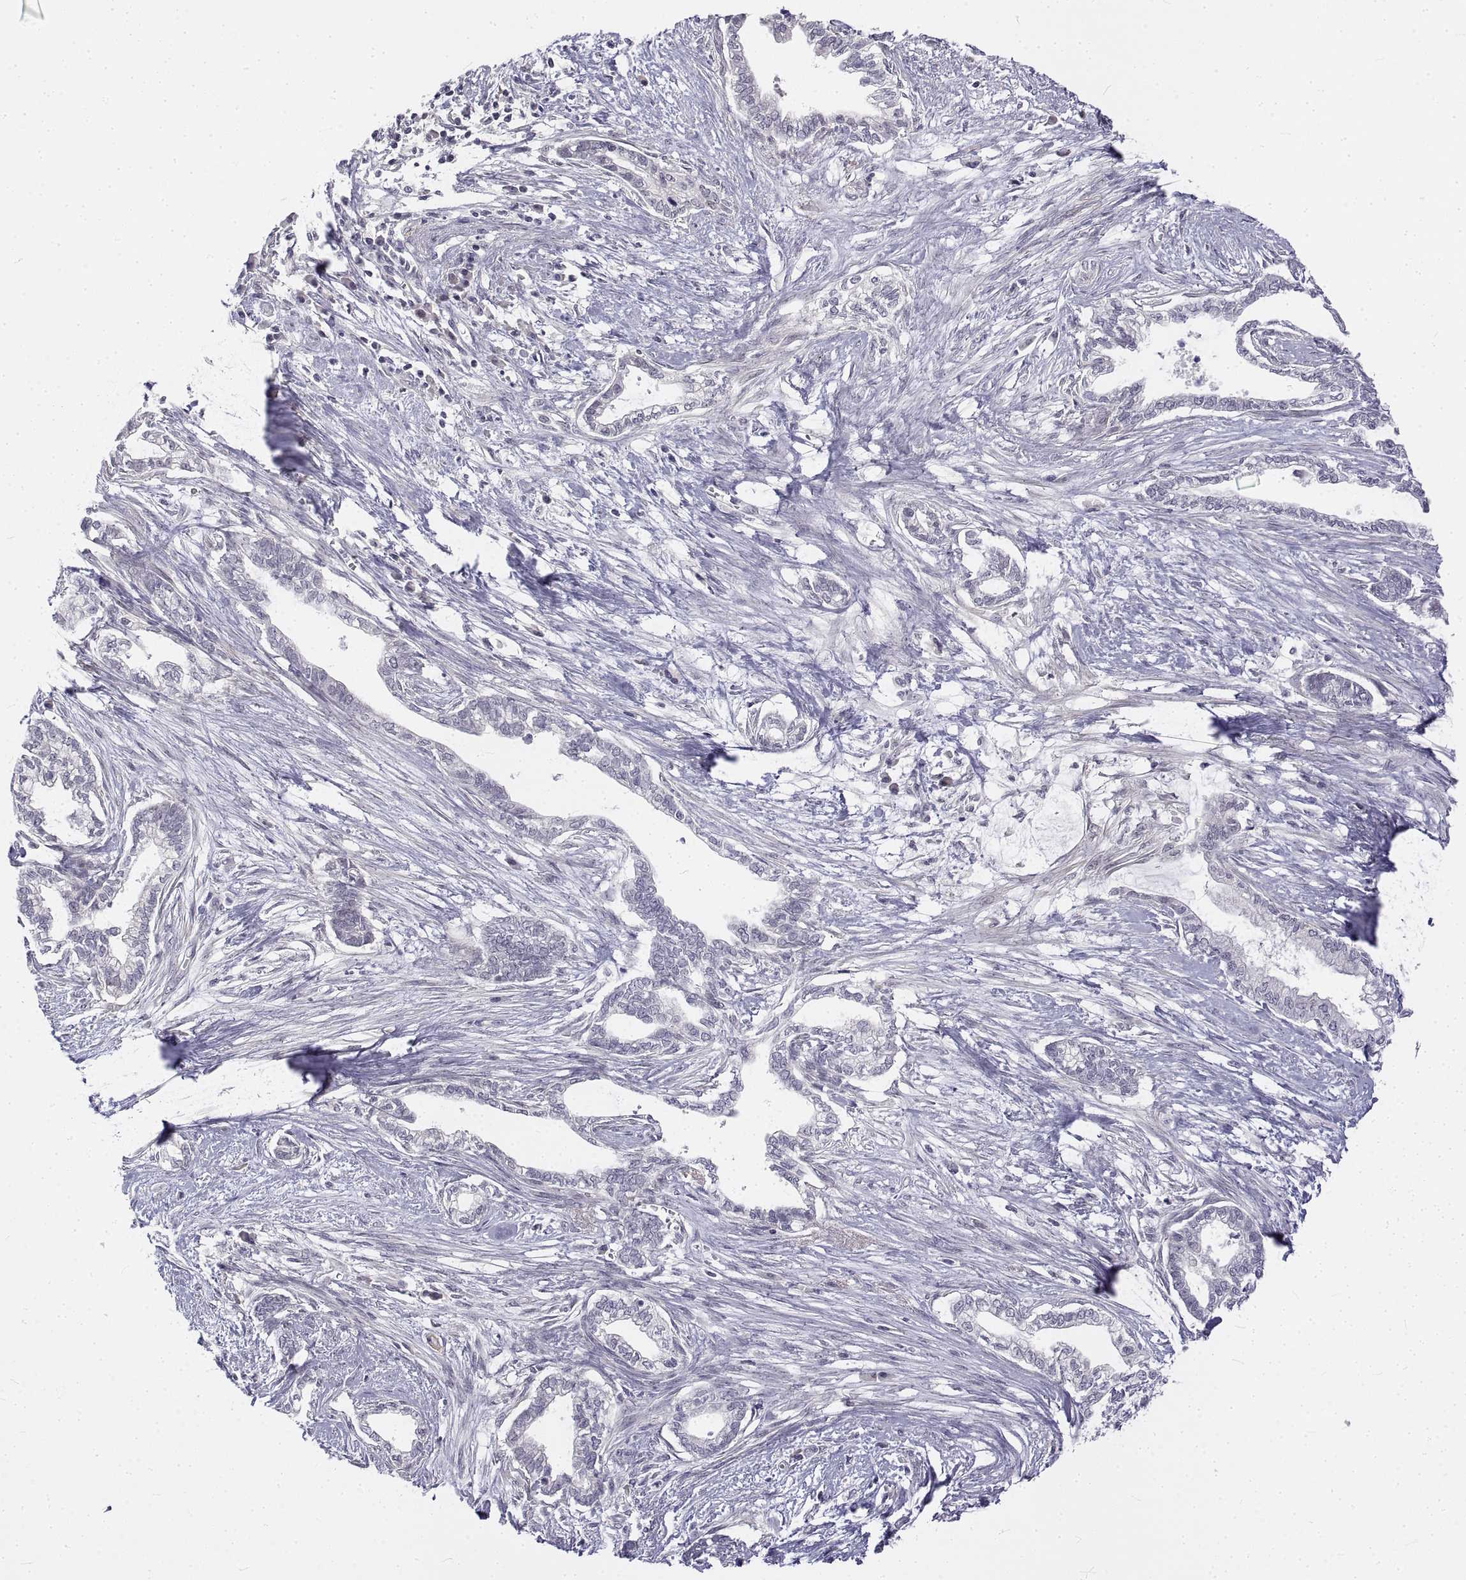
{"staining": {"intensity": "negative", "quantity": "none", "location": "none"}, "tissue": "cervical cancer", "cell_type": "Tumor cells", "image_type": "cancer", "snomed": [{"axis": "morphology", "description": "Adenocarcinoma, NOS"}, {"axis": "topography", "description": "Cervix"}], "caption": "There is no significant staining in tumor cells of adenocarcinoma (cervical).", "gene": "ANO2", "patient": {"sex": "female", "age": 62}}